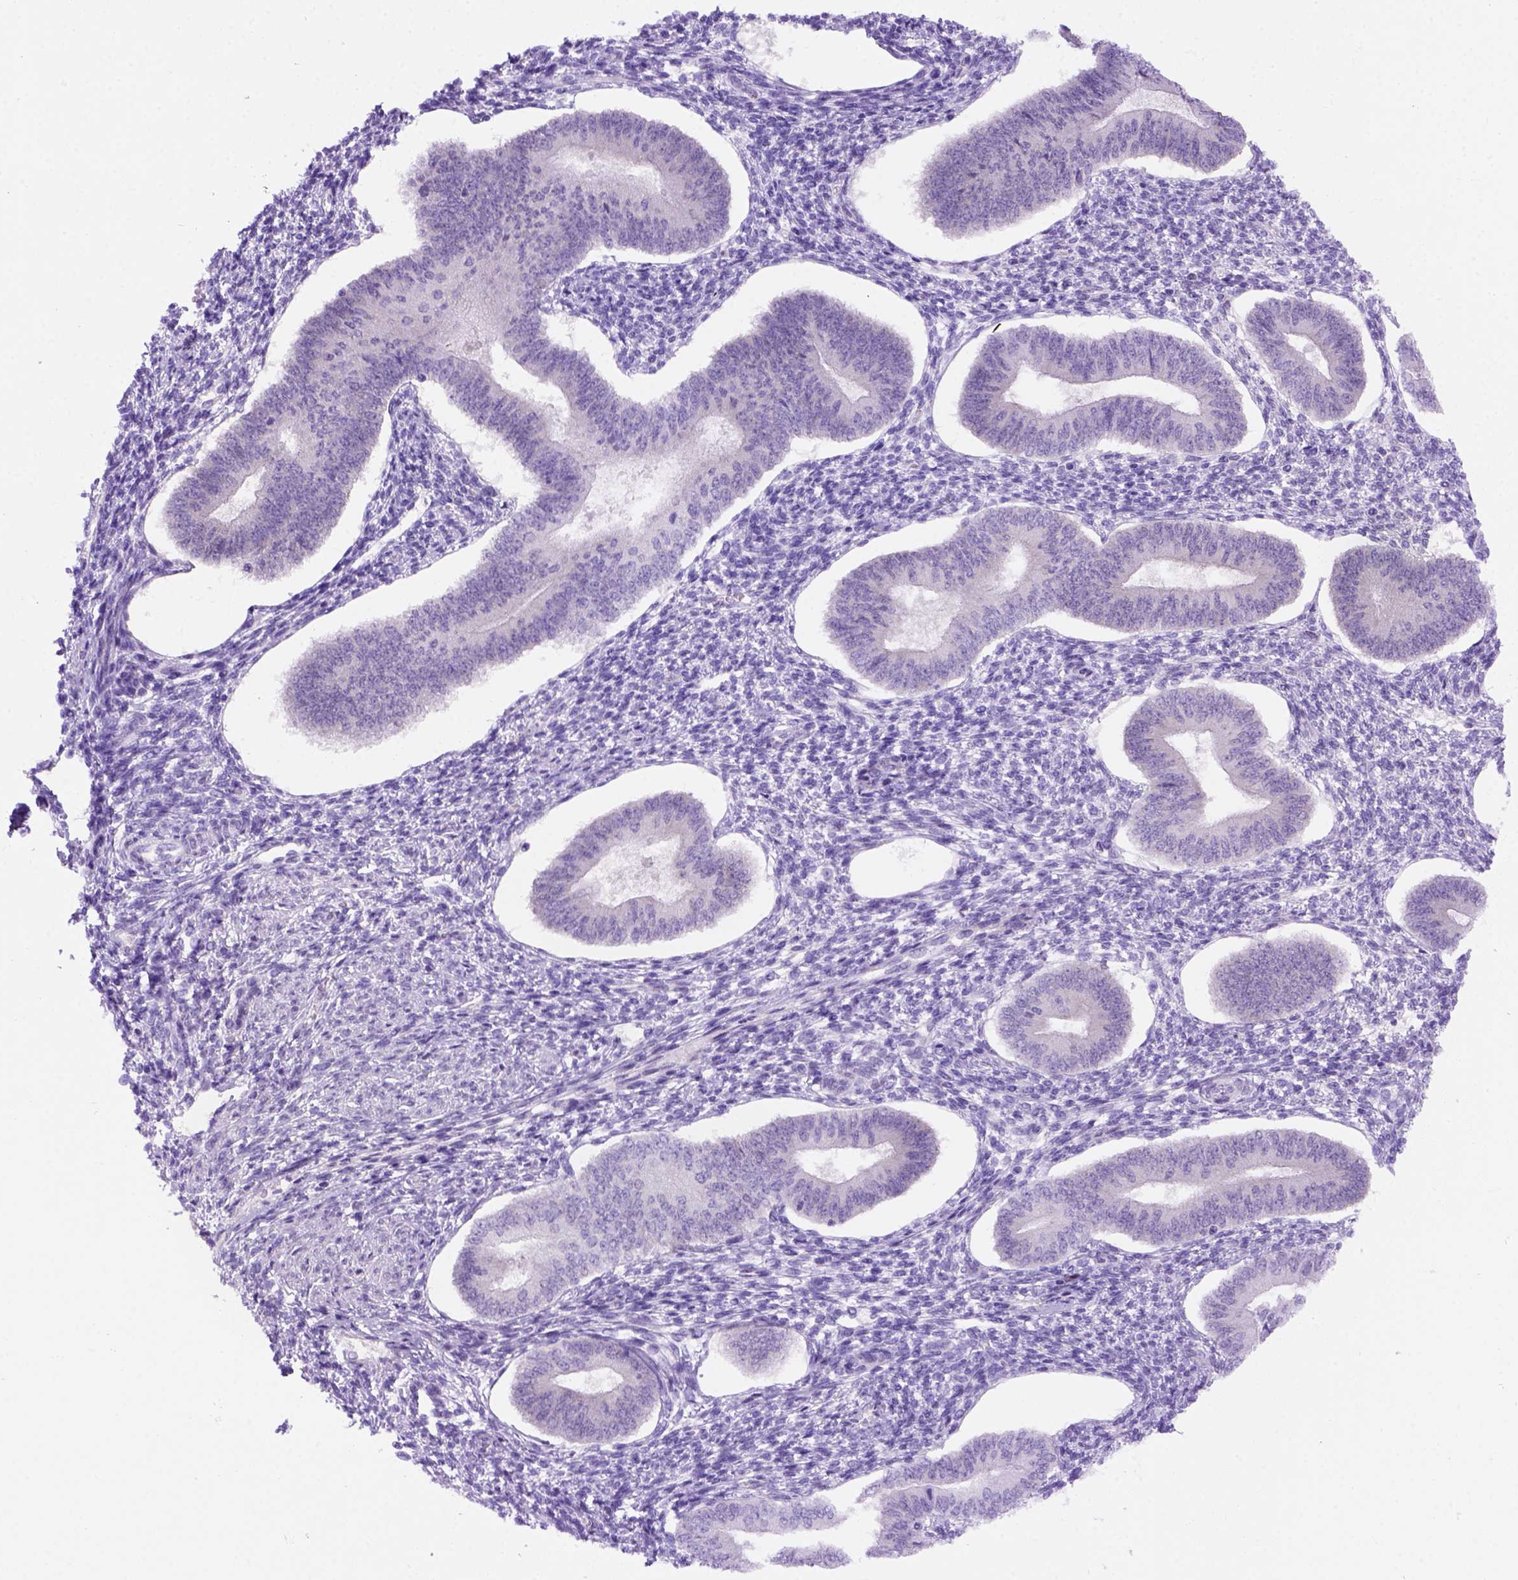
{"staining": {"intensity": "negative", "quantity": "none", "location": "none"}, "tissue": "endometrium", "cell_type": "Cells in endometrial stroma", "image_type": "normal", "snomed": [{"axis": "morphology", "description": "Normal tissue, NOS"}, {"axis": "topography", "description": "Endometrium"}], "caption": "Protein analysis of normal endometrium exhibits no significant staining in cells in endometrial stroma. Brightfield microscopy of immunohistochemistry stained with DAB (3,3'-diaminobenzidine) (brown) and hematoxylin (blue), captured at high magnification.", "gene": "FAM81B", "patient": {"sex": "female", "age": 42}}